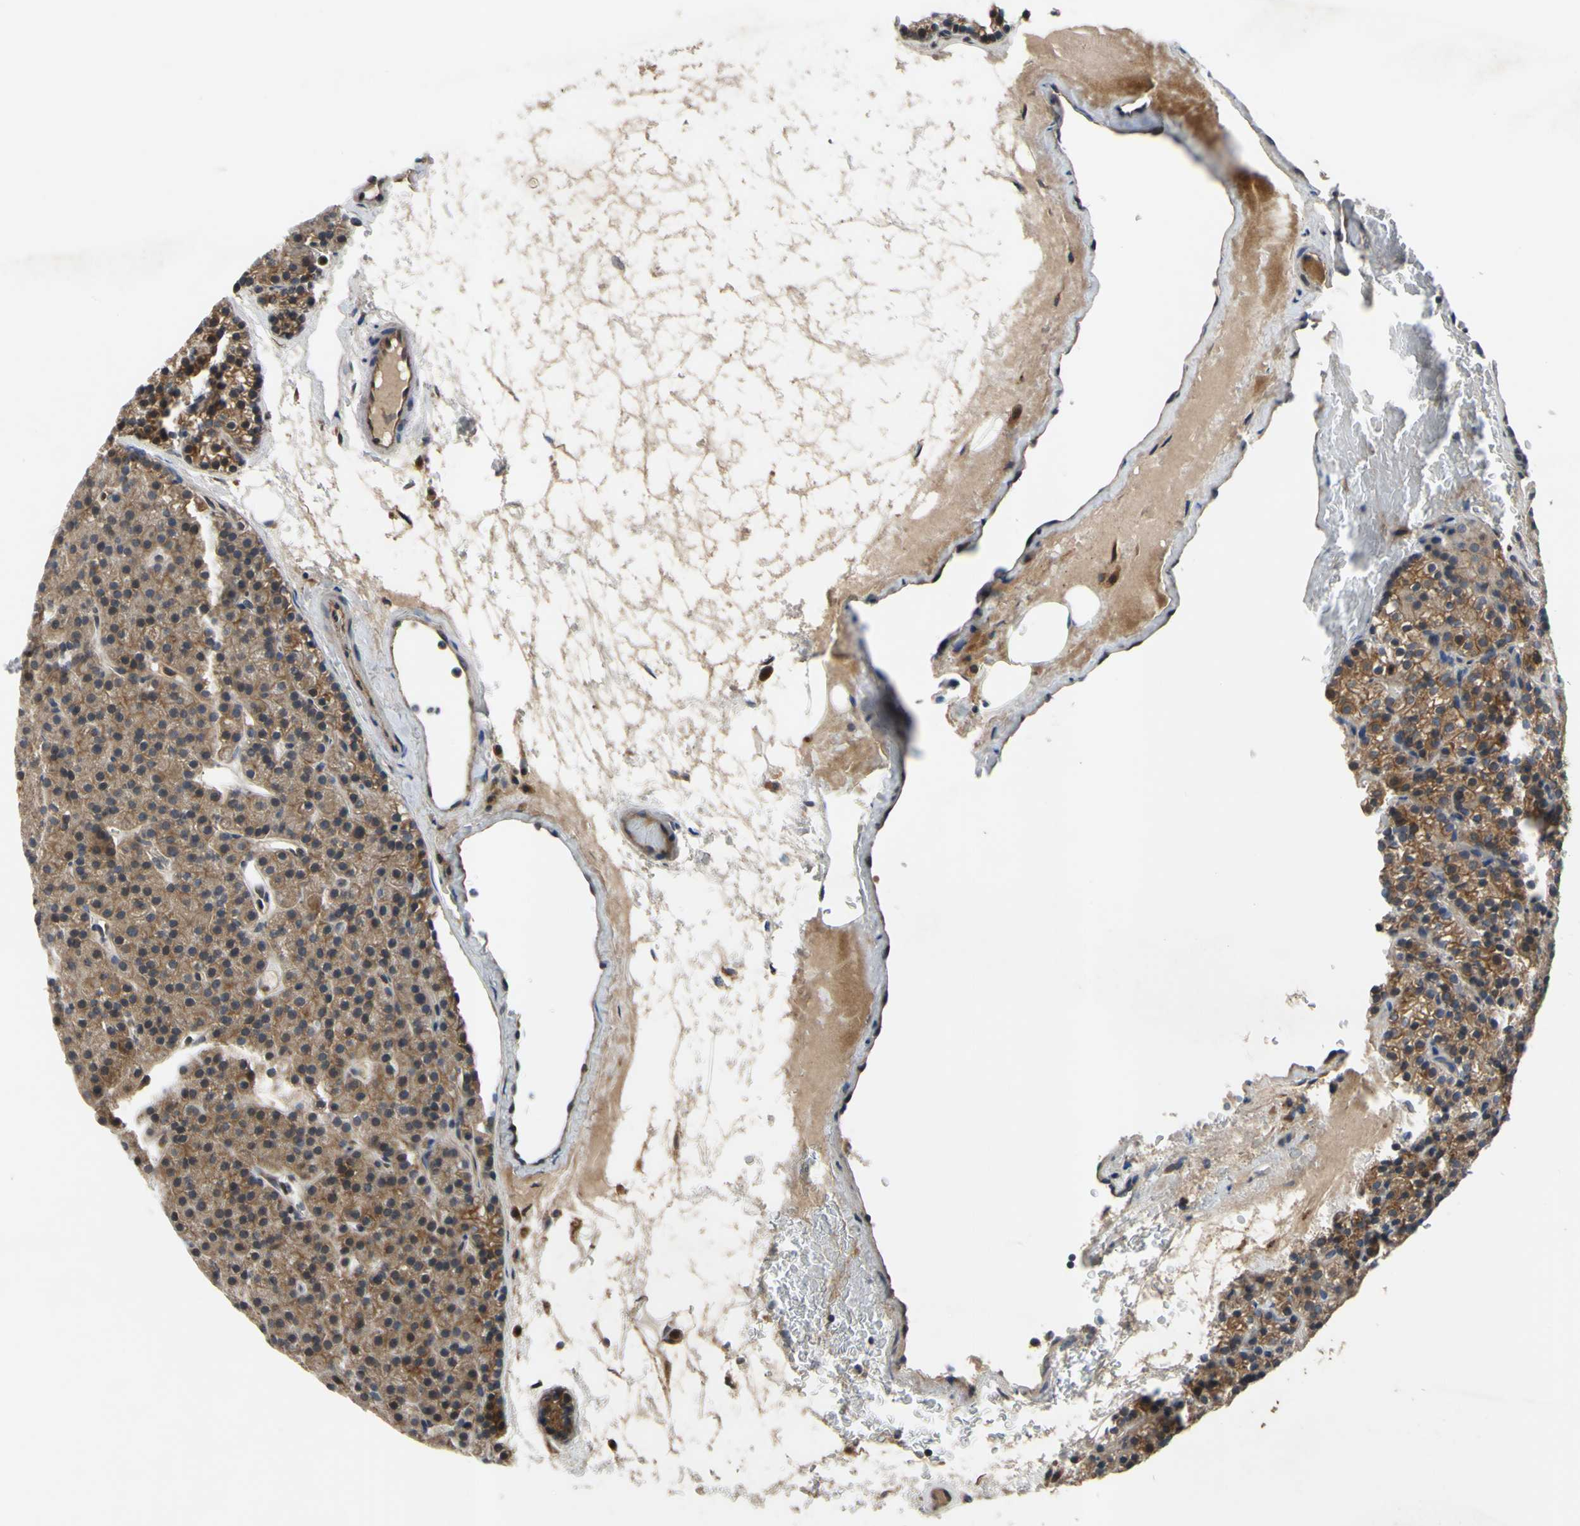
{"staining": {"intensity": "moderate", "quantity": ">75%", "location": "cytoplasmic/membranous"}, "tissue": "parathyroid gland", "cell_type": "Glandular cells", "image_type": "normal", "snomed": [{"axis": "morphology", "description": "Normal tissue, NOS"}, {"axis": "morphology", "description": "Hyperplasia, NOS"}, {"axis": "topography", "description": "Parathyroid gland"}], "caption": "Brown immunohistochemical staining in unremarkable human parathyroid gland demonstrates moderate cytoplasmic/membranous positivity in approximately >75% of glandular cells. The protein of interest is shown in brown color, while the nuclei are stained blue.", "gene": "XIAP", "patient": {"sex": "male", "age": 44}}